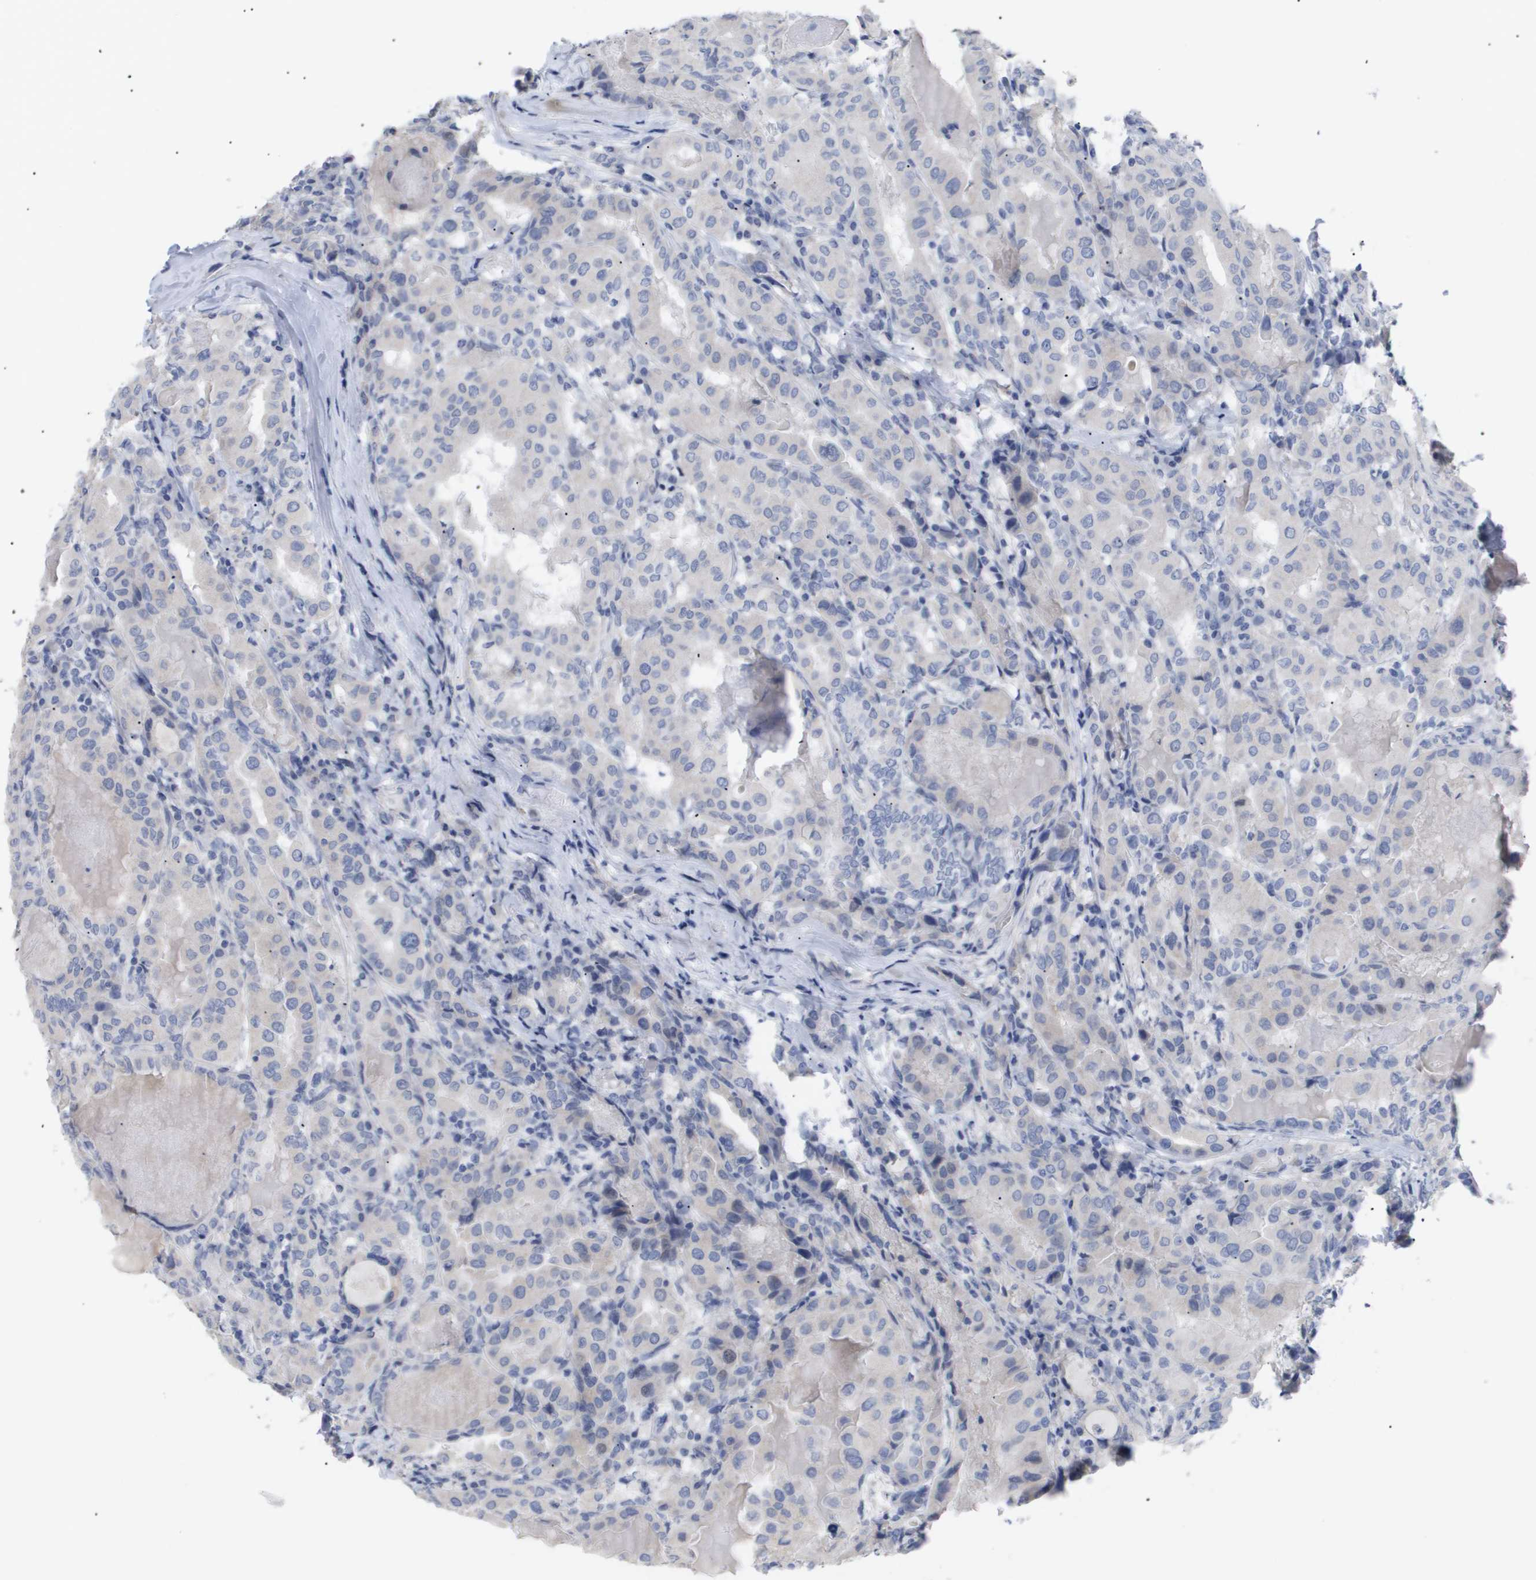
{"staining": {"intensity": "negative", "quantity": "none", "location": "none"}, "tissue": "thyroid cancer", "cell_type": "Tumor cells", "image_type": "cancer", "snomed": [{"axis": "morphology", "description": "Papillary adenocarcinoma, NOS"}, {"axis": "topography", "description": "Thyroid gland"}], "caption": "This is an immunohistochemistry micrograph of thyroid cancer (papillary adenocarcinoma). There is no expression in tumor cells.", "gene": "CAV3", "patient": {"sex": "female", "age": 42}}